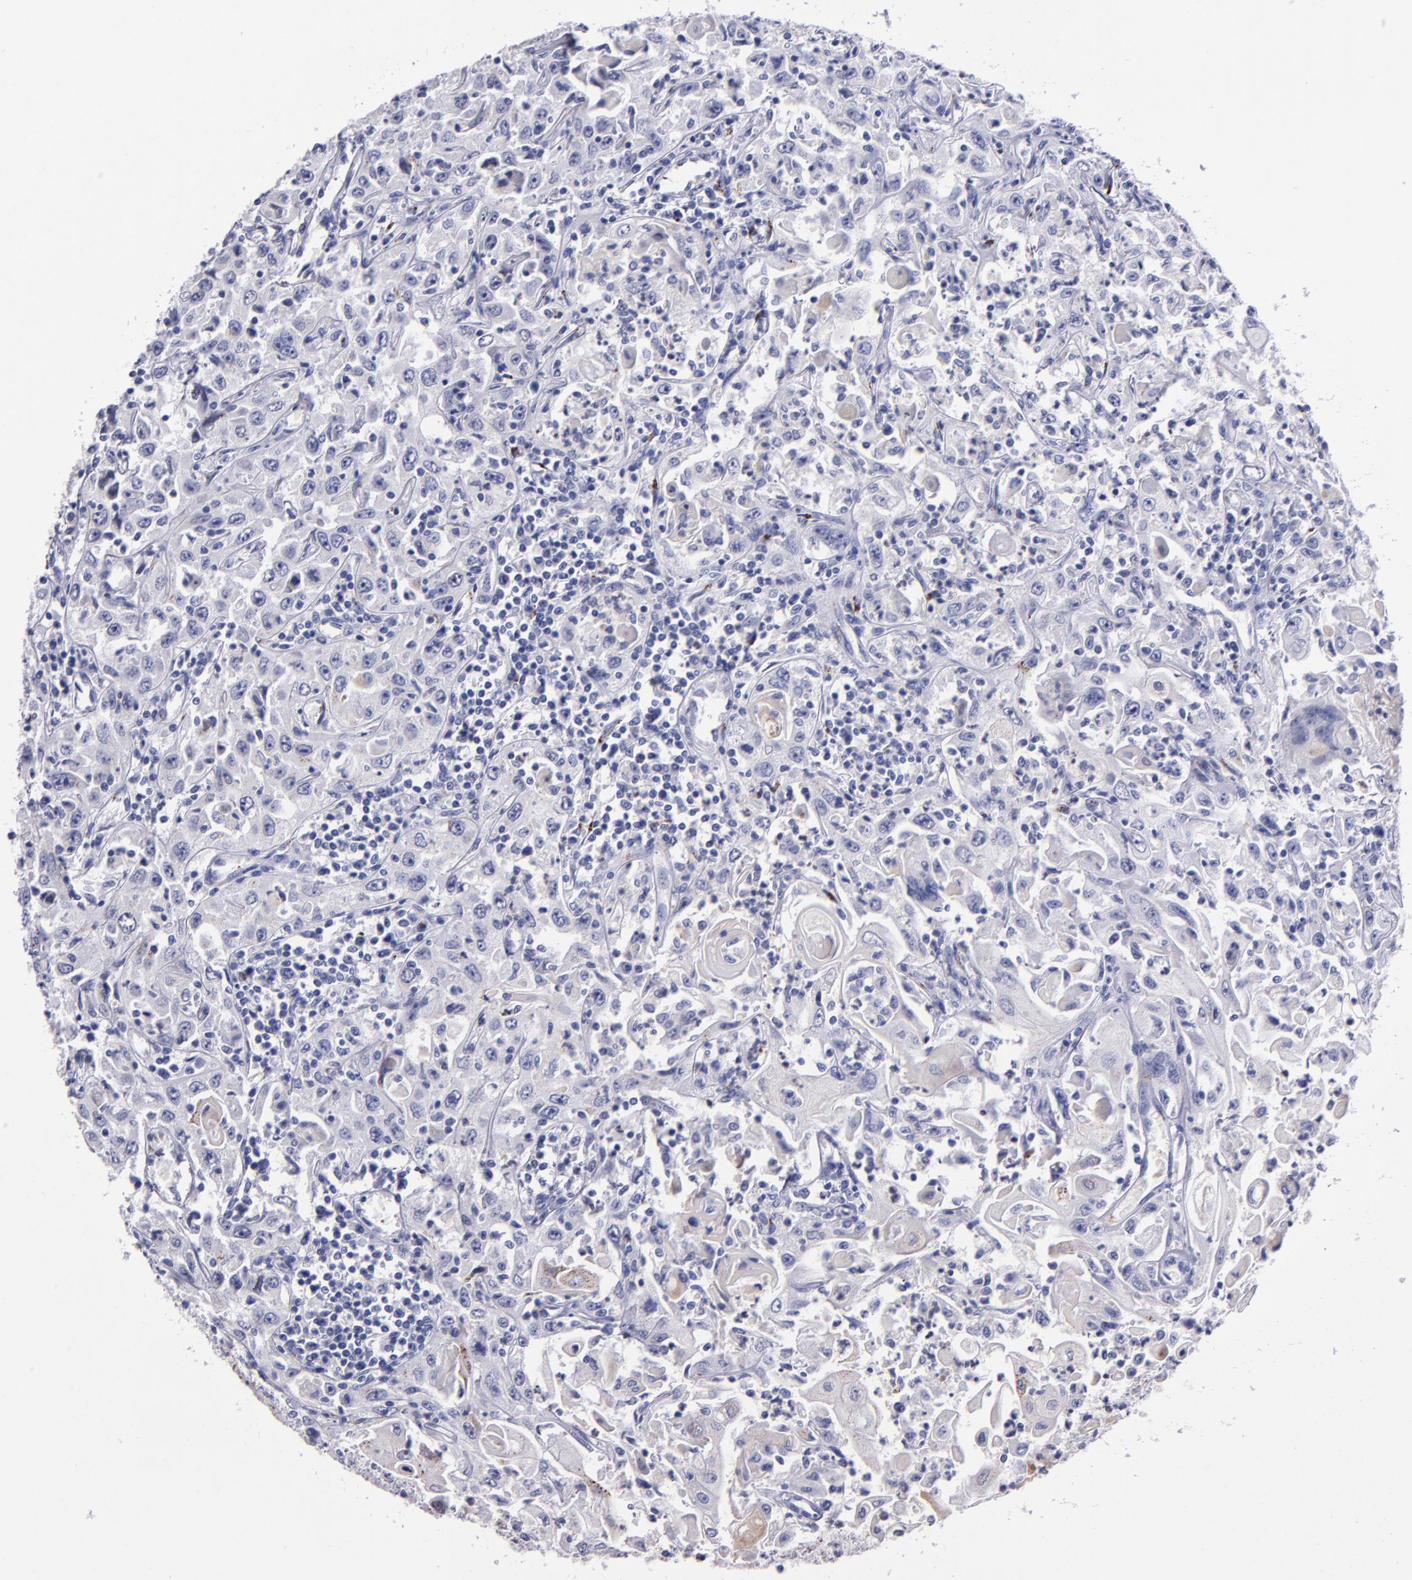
{"staining": {"intensity": "moderate", "quantity": "<25%", "location": "cytoplasmic/membranous"}, "tissue": "head and neck cancer", "cell_type": "Tumor cells", "image_type": "cancer", "snomed": [{"axis": "morphology", "description": "Squamous cell carcinoma, NOS"}, {"axis": "topography", "description": "Oral tissue"}, {"axis": "topography", "description": "Head-Neck"}], "caption": "Human squamous cell carcinoma (head and neck) stained with a brown dye reveals moderate cytoplasmic/membranous positive expression in approximately <25% of tumor cells.", "gene": "RAB41", "patient": {"sex": "female", "age": 76}}